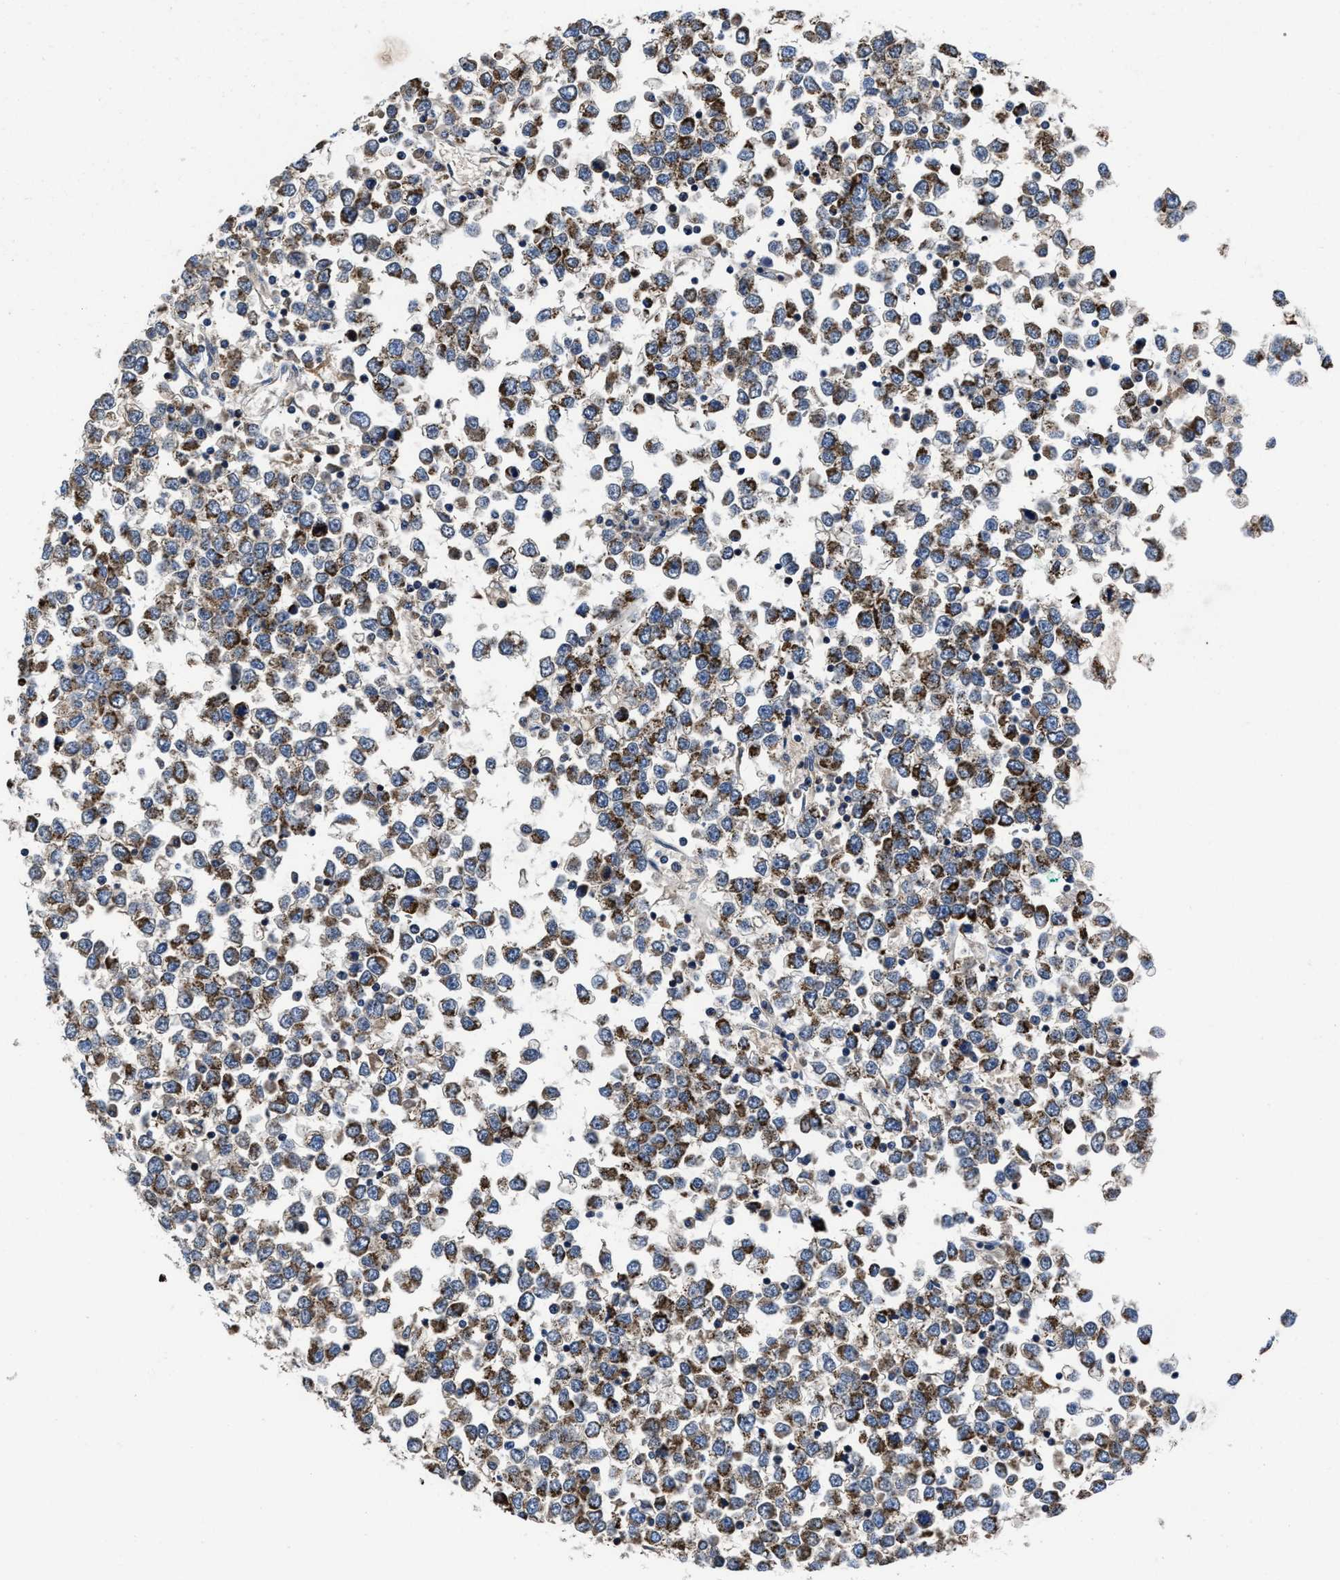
{"staining": {"intensity": "moderate", "quantity": ">75%", "location": "cytoplasmic/membranous"}, "tissue": "testis cancer", "cell_type": "Tumor cells", "image_type": "cancer", "snomed": [{"axis": "morphology", "description": "Seminoma, NOS"}, {"axis": "topography", "description": "Testis"}], "caption": "Testis seminoma tissue shows moderate cytoplasmic/membranous expression in approximately >75% of tumor cells", "gene": "CACNA1D", "patient": {"sex": "male", "age": 65}}